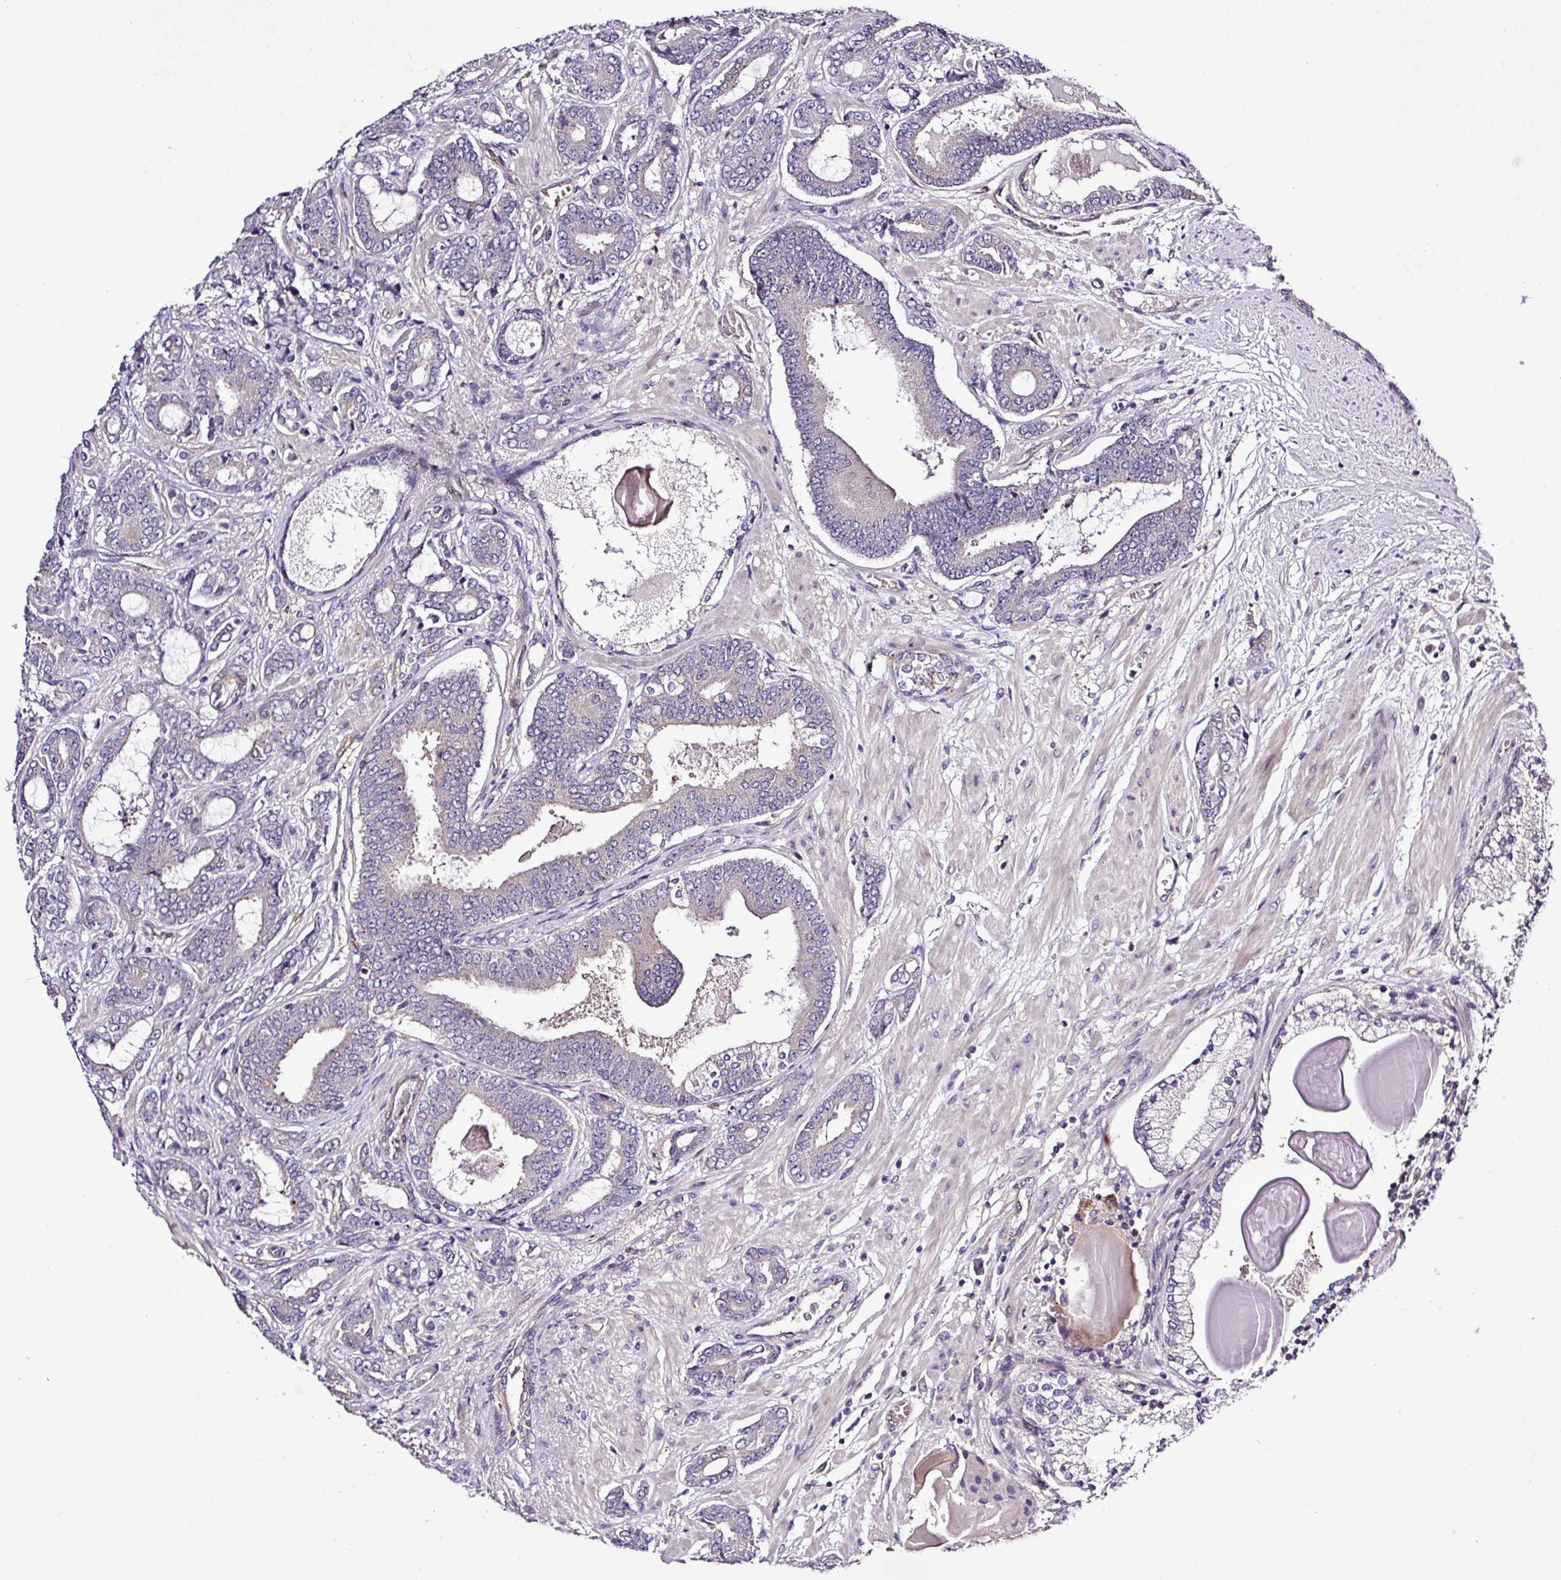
{"staining": {"intensity": "negative", "quantity": "none", "location": "none"}, "tissue": "prostate cancer", "cell_type": "Tumor cells", "image_type": "cancer", "snomed": [{"axis": "morphology", "description": "Adenocarcinoma, Low grade"}, {"axis": "topography", "description": "Prostate and seminal vesicle, NOS"}], "caption": "Tumor cells show no significant protein staining in low-grade adenocarcinoma (prostate). (DAB IHC visualized using brightfield microscopy, high magnification).", "gene": "CARHSP1", "patient": {"sex": "male", "age": 61}}